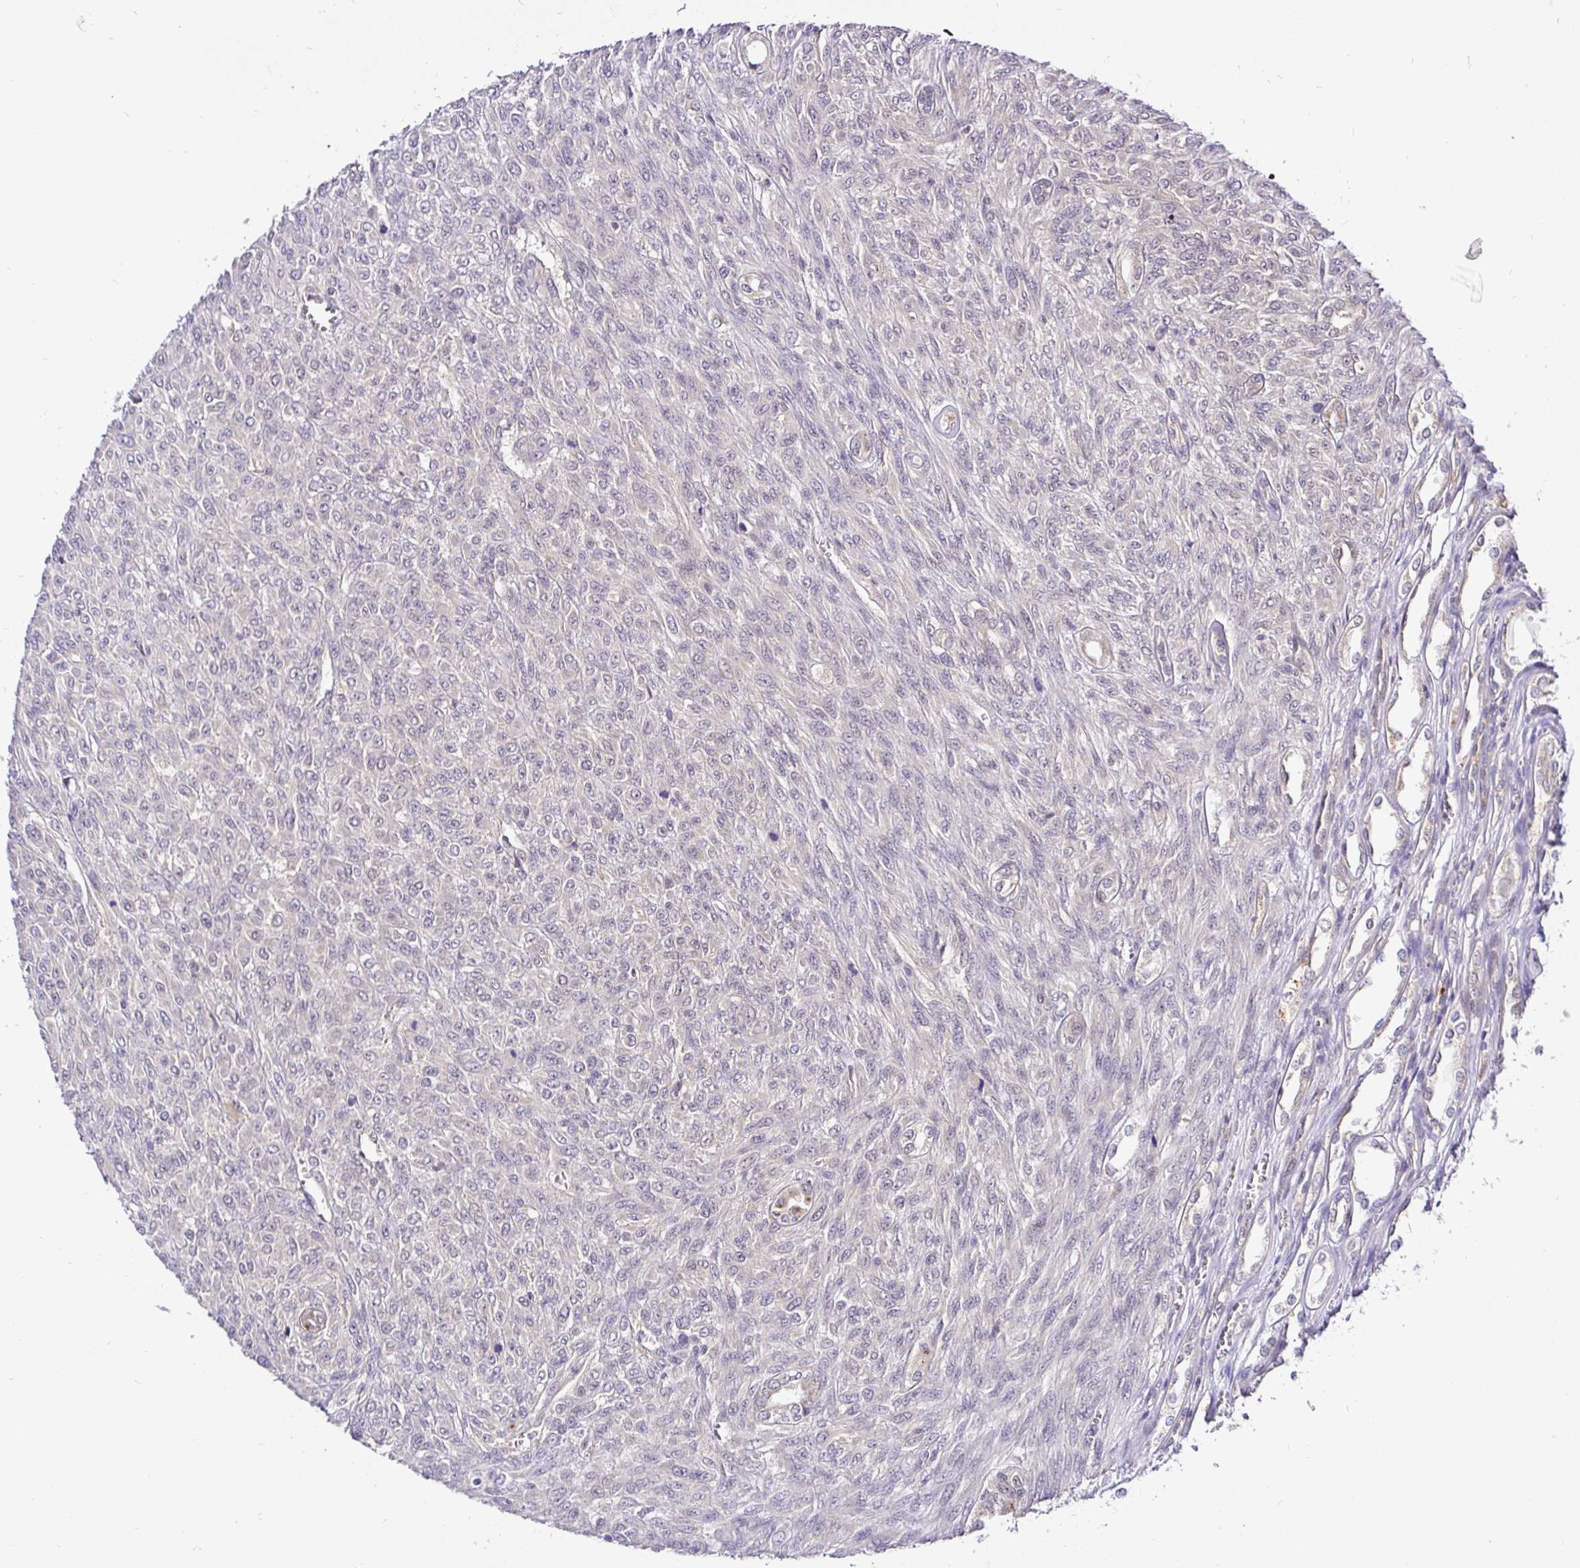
{"staining": {"intensity": "negative", "quantity": "none", "location": "none"}, "tissue": "renal cancer", "cell_type": "Tumor cells", "image_type": "cancer", "snomed": [{"axis": "morphology", "description": "Adenocarcinoma, NOS"}, {"axis": "topography", "description": "Kidney"}], "caption": "Renal cancer was stained to show a protein in brown. There is no significant staining in tumor cells.", "gene": "UBE2M", "patient": {"sex": "male", "age": 58}}